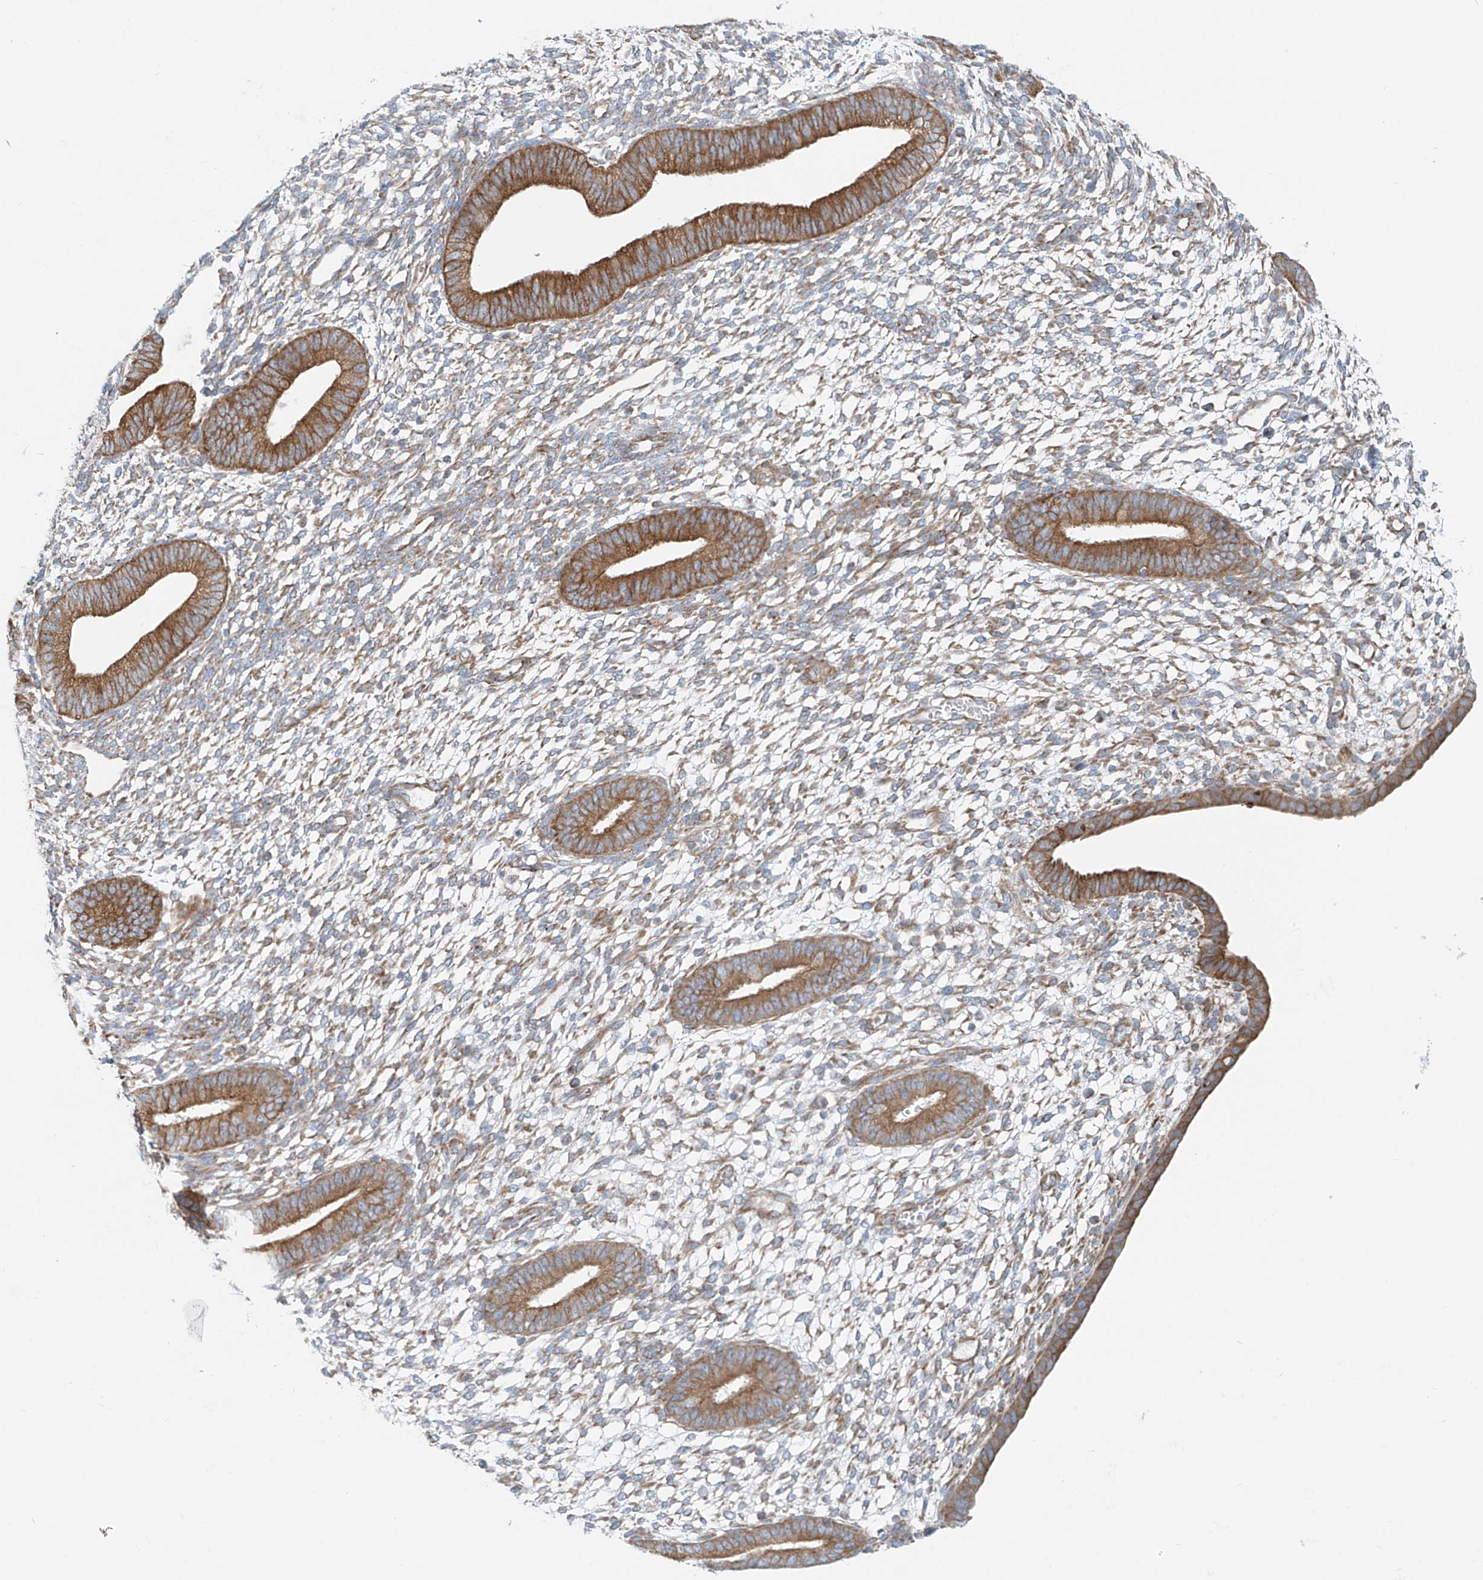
{"staining": {"intensity": "weak", "quantity": "<25%", "location": "cytoplasmic/membranous"}, "tissue": "endometrium", "cell_type": "Cells in endometrial stroma", "image_type": "normal", "snomed": [{"axis": "morphology", "description": "Normal tissue, NOS"}, {"axis": "topography", "description": "Endometrium"}], "caption": "Immunohistochemical staining of benign endometrium demonstrates no significant positivity in cells in endometrial stroma.", "gene": "EIPR1", "patient": {"sex": "female", "age": 46}}